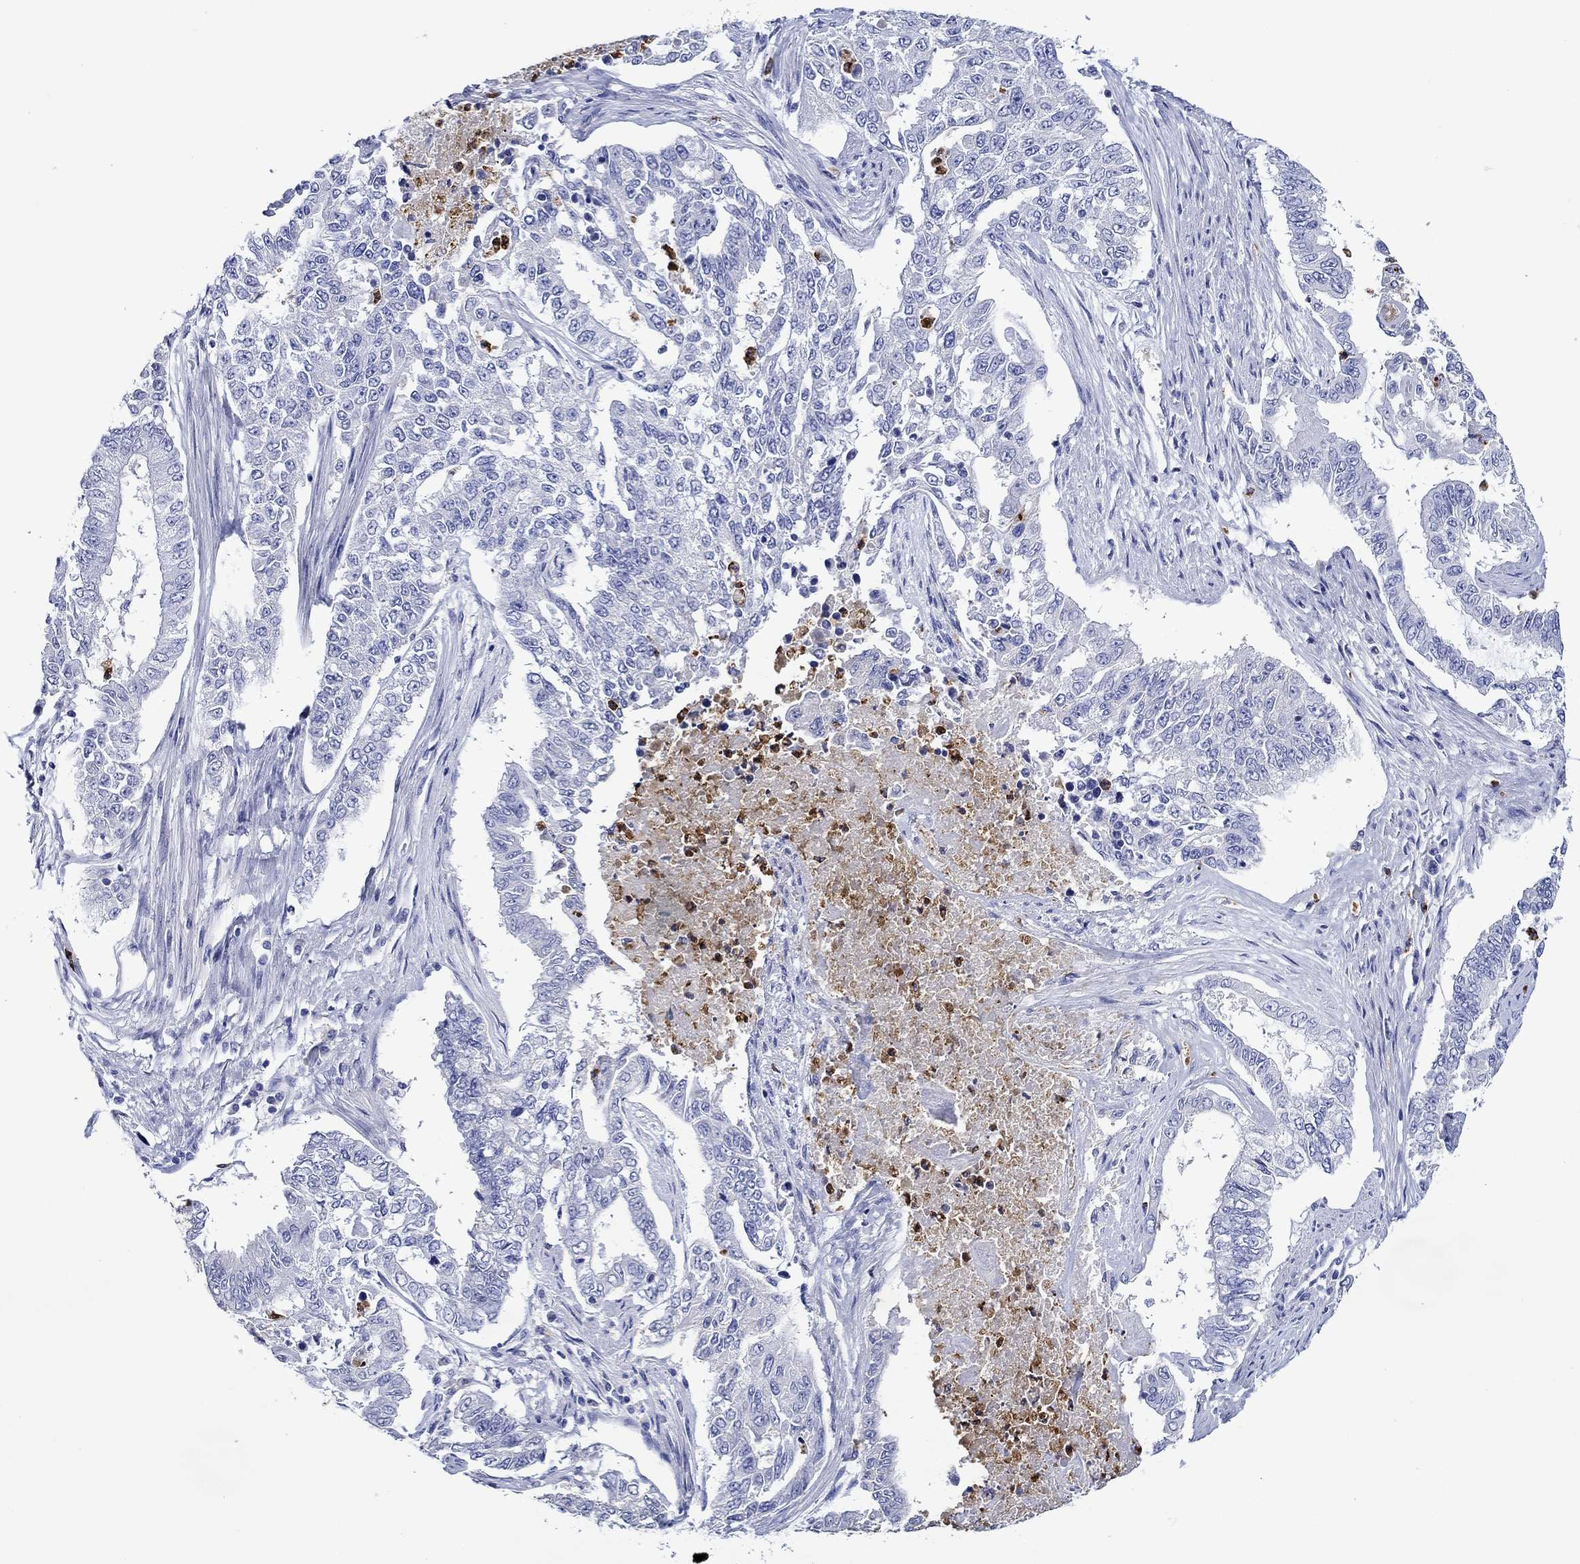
{"staining": {"intensity": "negative", "quantity": "none", "location": "none"}, "tissue": "endometrial cancer", "cell_type": "Tumor cells", "image_type": "cancer", "snomed": [{"axis": "morphology", "description": "Adenocarcinoma, NOS"}, {"axis": "topography", "description": "Uterus"}], "caption": "The immunohistochemistry (IHC) micrograph has no significant staining in tumor cells of endometrial cancer tissue.", "gene": "EPX", "patient": {"sex": "female", "age": 59}}